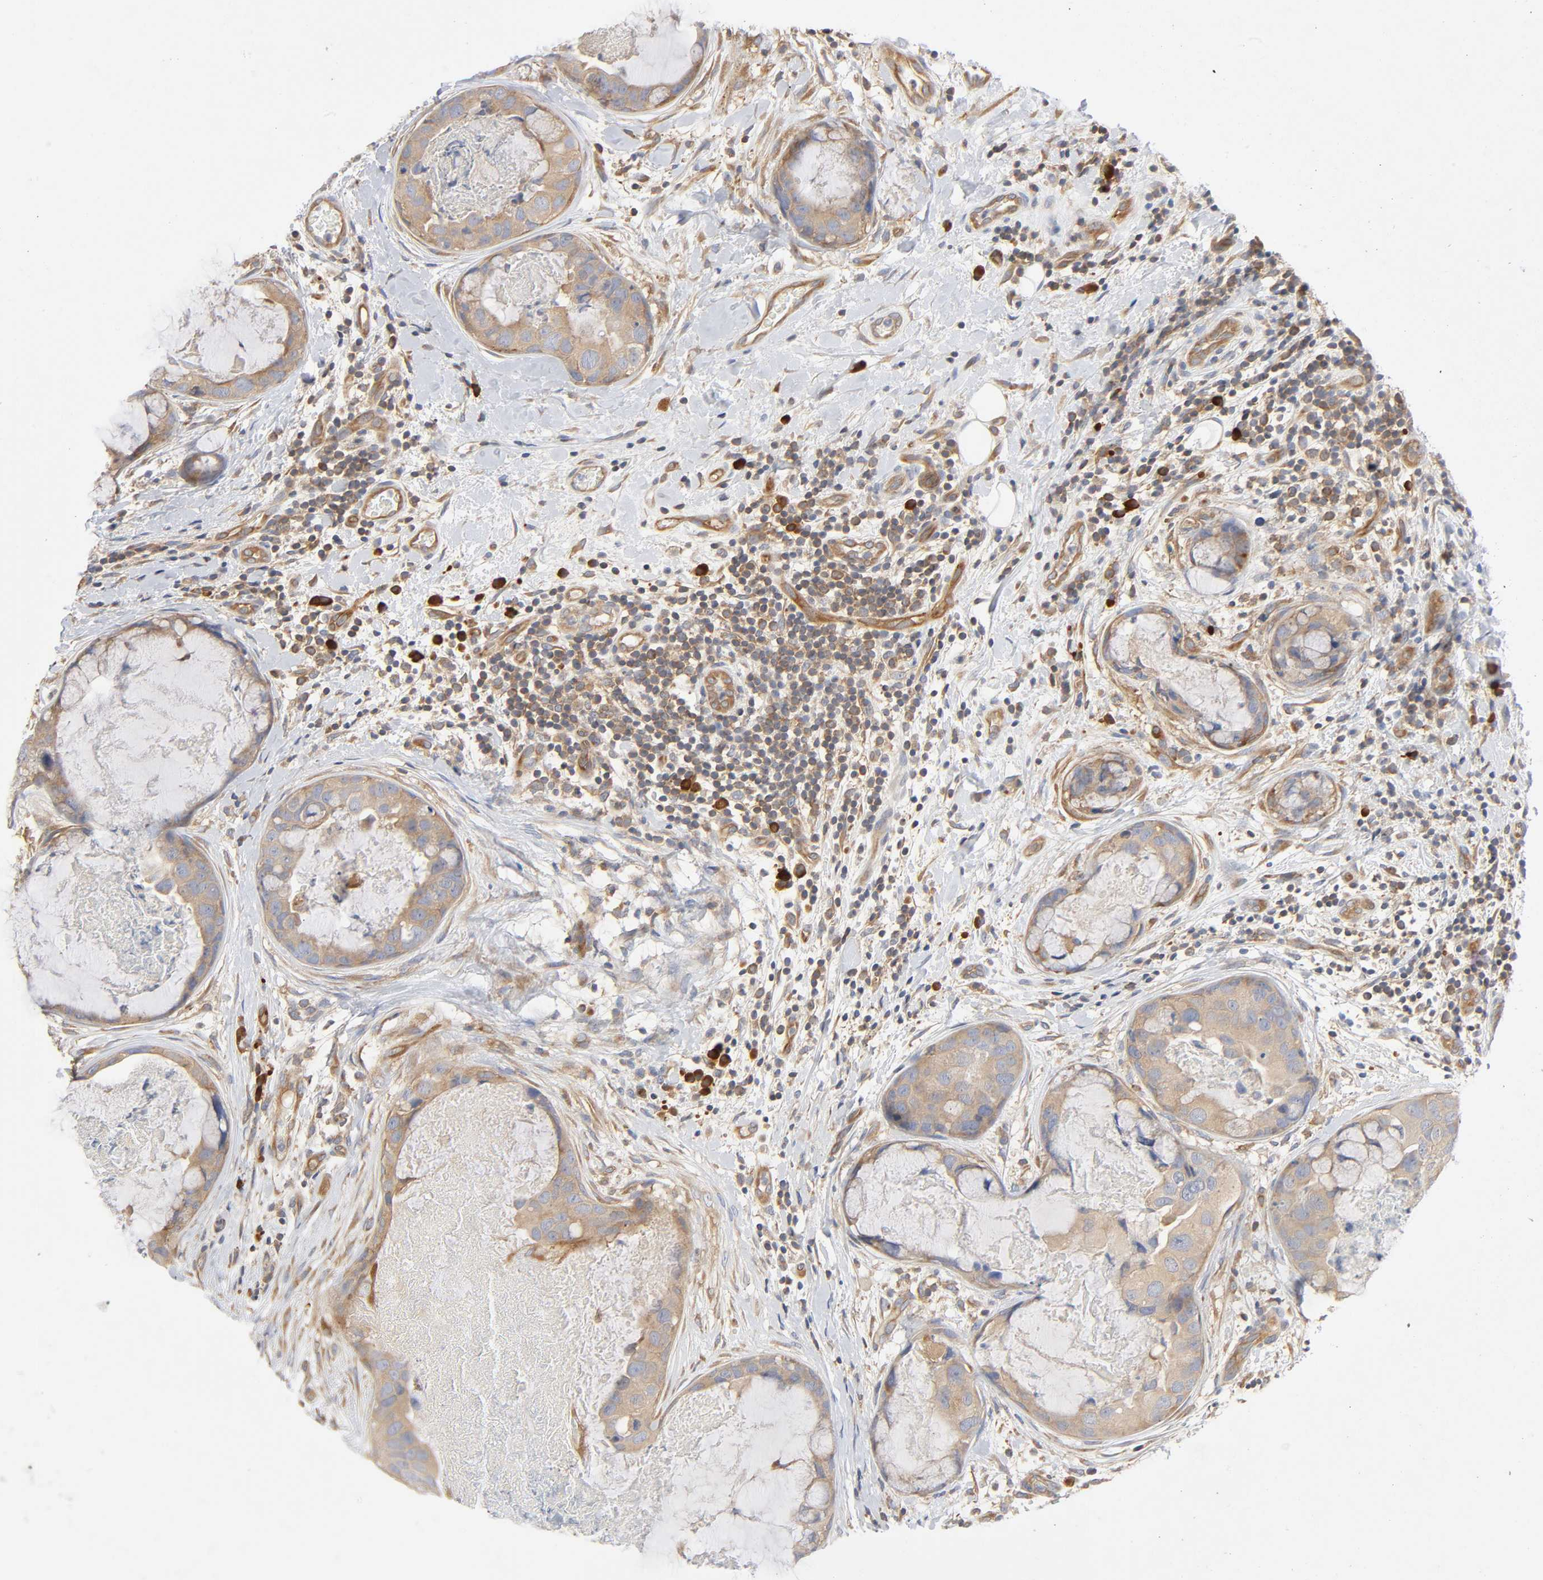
{"staining": {"intensity": "weak", "quantity": ">75%", "location": "cytoplasmic/membranous"}, "tissue": "breast cancer", "cell_type": "Tumor cells", "image_type": "cancer", "snomed": [{"axis": "morphology", "description": "Duct carcinoma"}, {"axis": "topography", "description": "Breast"}], "caption": "High-power microscopy captured an immunohistochemistry (IHC) micrograph of infiltrating ductal carcinoma (breast), revealing weak cytoplasmic/membranous staining in about >75% of tumor cells.", "gene": "SCHIP1", "patient": {"sex": "female", "age": 40}}